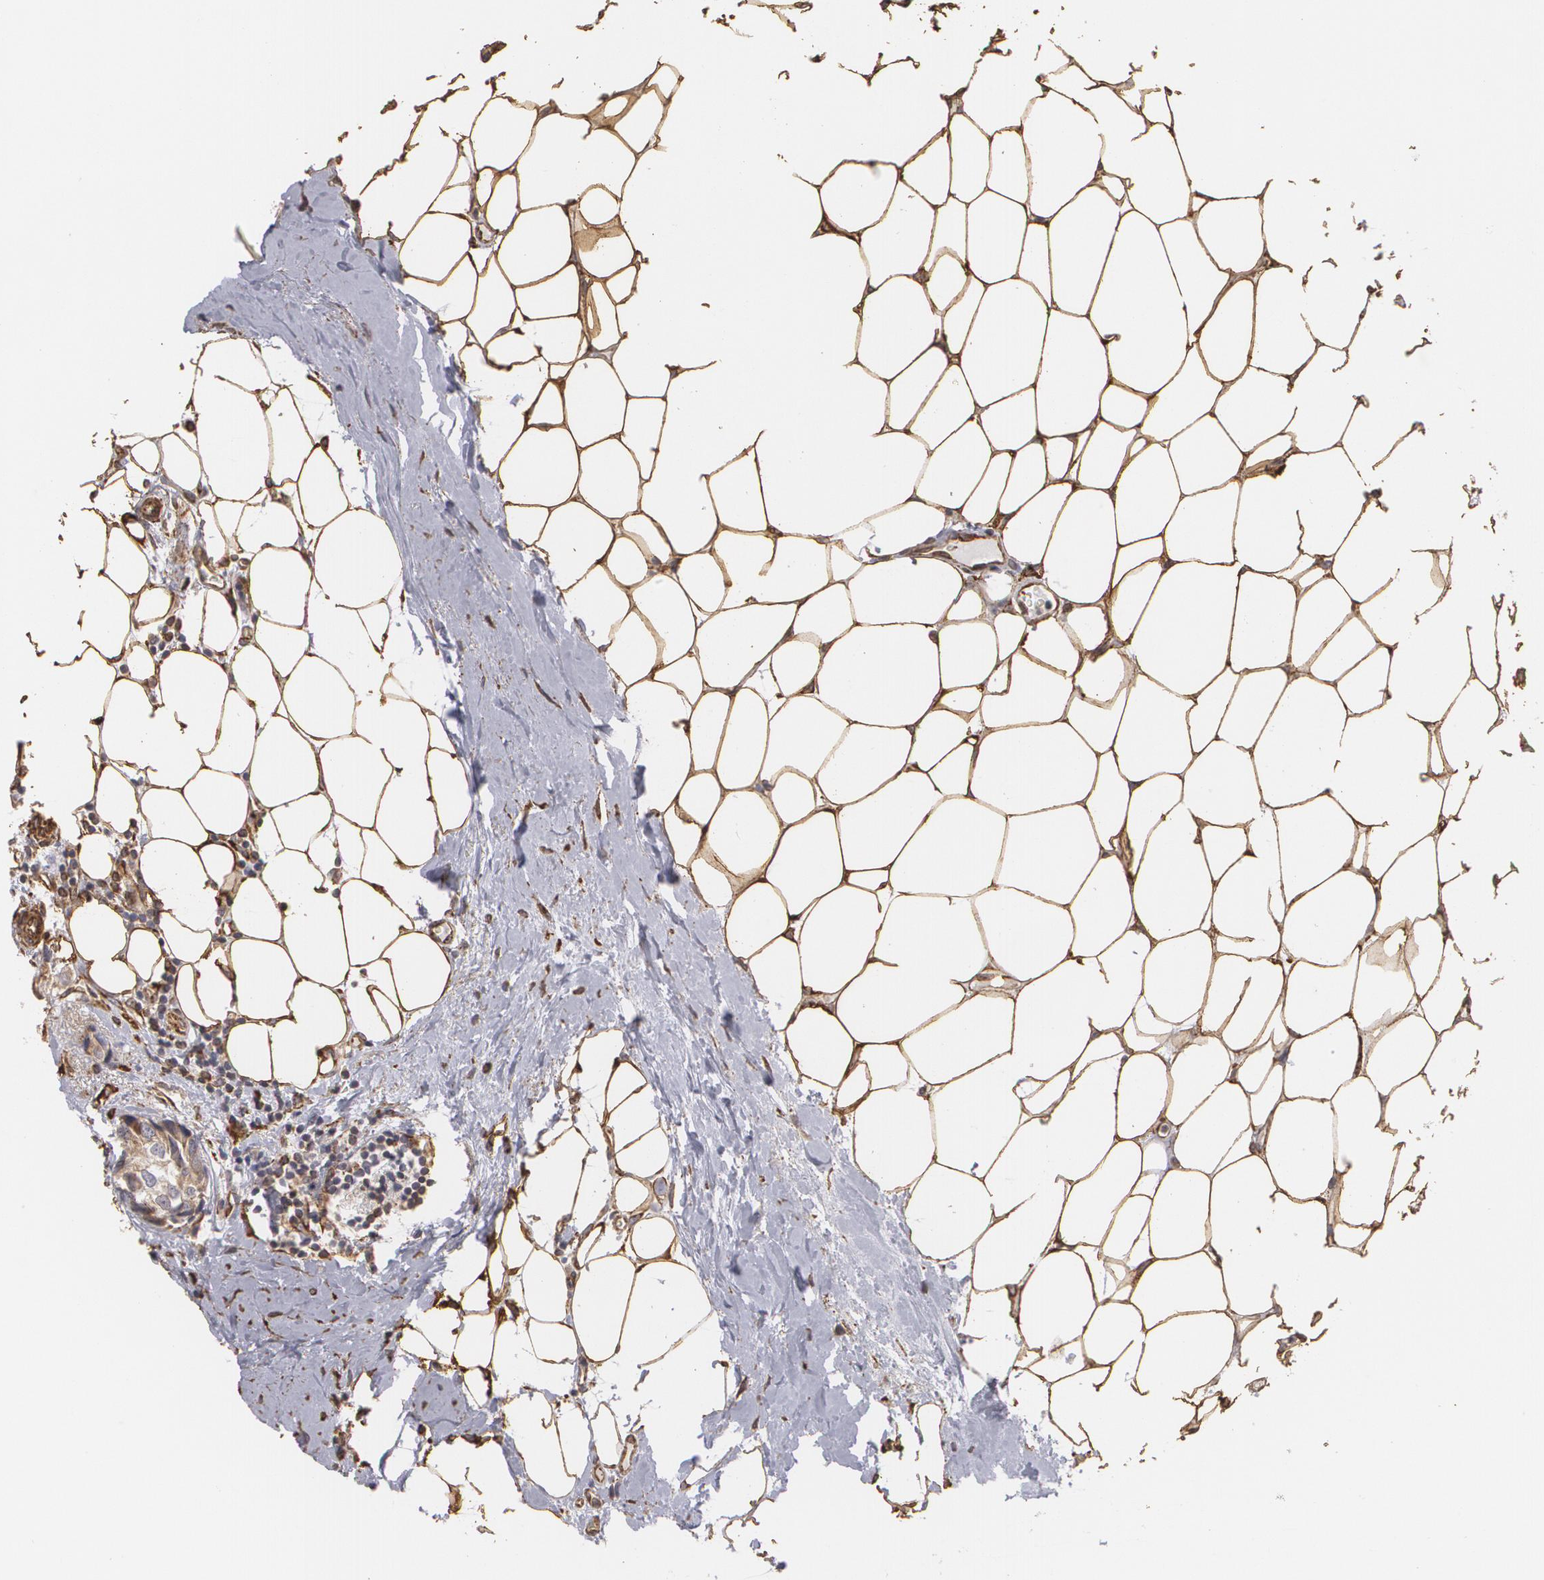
{"staining": {"intensity": "weak", "quantity": ">75%", "location": "cytoplasmic/membranous"}, "tissue": "breast cancer", "cell_type": "Tumor cells", "image_type": "cancer", "snomed": [{"axis": "morphology", "description": "Duct carcinoma"}, {"axis": "topography", "description": "Breast"}], "caption": "The histopathology image demonstrates immunohistochemical staining of invasive ductal carcinoma (breast). There is weak cytoplasmic/membranous expression is seen in approximately >75% of tumor cells.", "gene": "CYB5R3", "patient": {"sex": "female", "age": 68}}